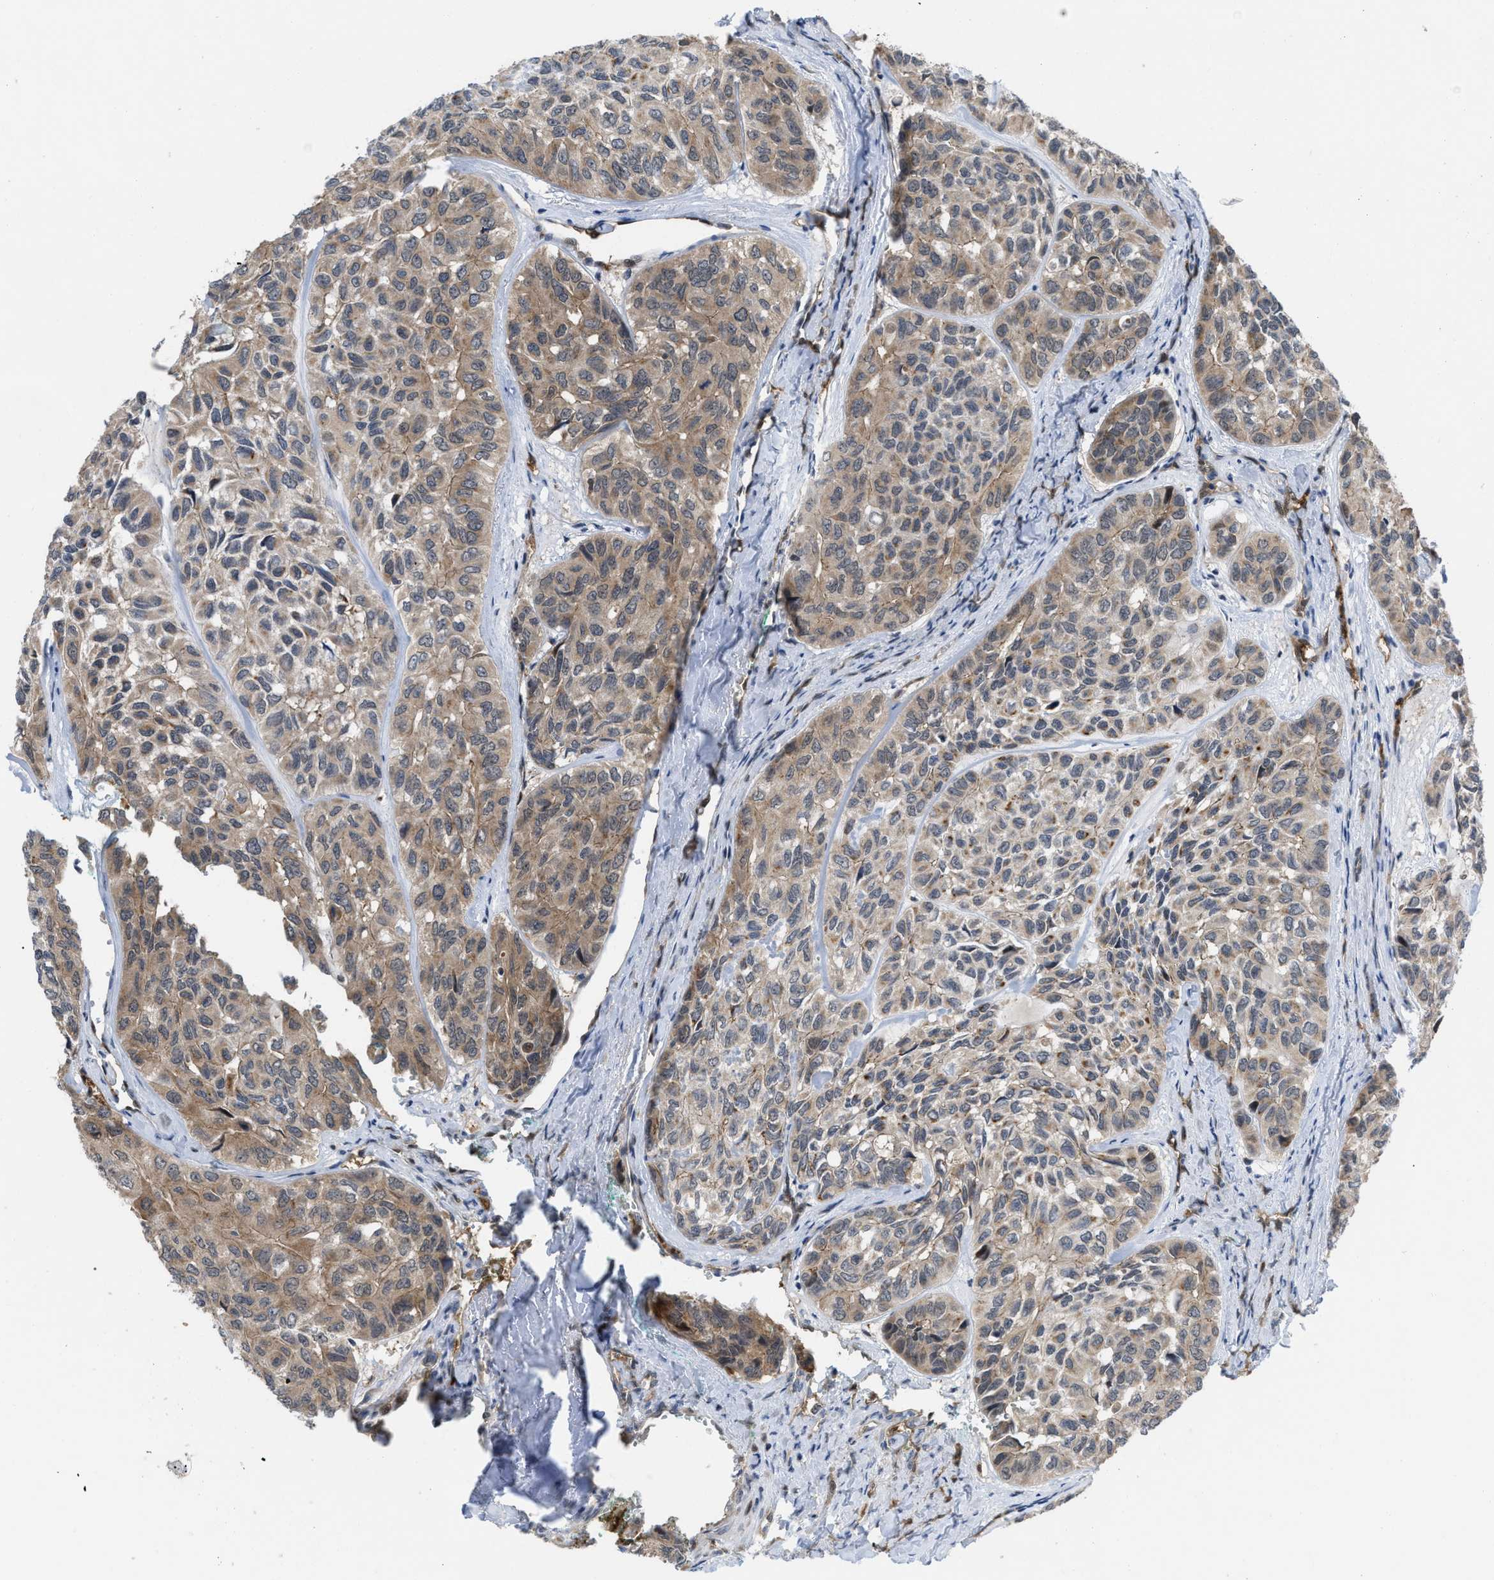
{"staining": {"intensity": "moderate", "quantity": ">75%", "location": "cytoplasmic/membranous"}, "tissue": "head and neck cancer", "cell_type": "Tumor cells", "image_type": "cancer", "snomed": [{"axis": "morphology", "description": "Adenocarcinoma, NOS"}, {"axis": "topography", "description": "Salivary gland, NOS"}, {"axis": "topography", "description": "Head-Neck"}], "caption": "Immunohistochemistry (IHC) (DAB (3,3'-diaminobenzidine)) staining of human head and neck adenocarcinoma demonstrates moderate cytoplasmic/membranous protein positivity in approximately >75% of tumor cells.", "gene": "LDAF1", "patient": {"sex": "female", "age": 76}}